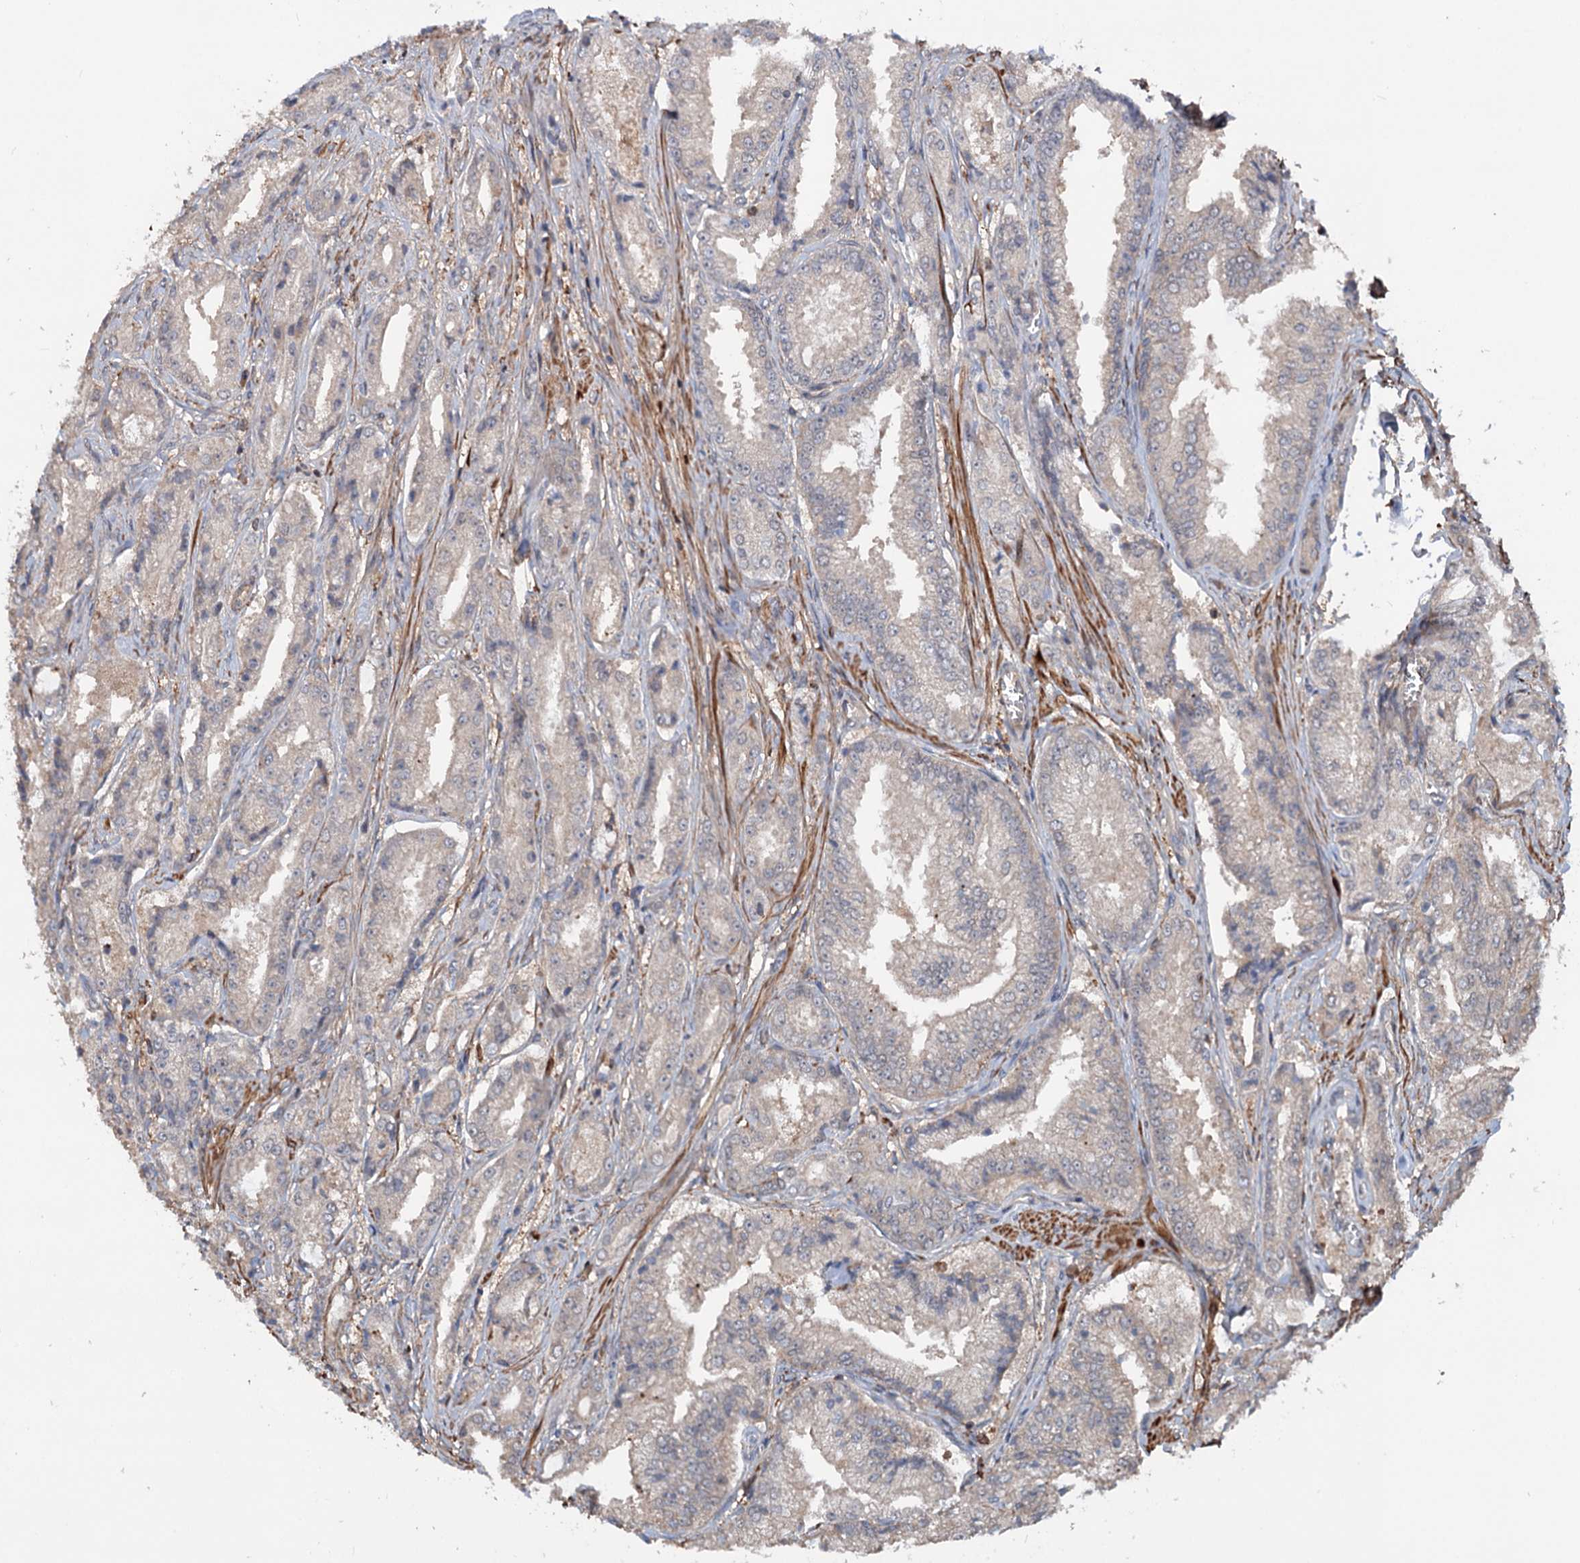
{"staining": {"intensity": "weak", "quantity": "<25%", "location": "cytoplasmic/membranous"}, "tissue": "prostate cancer", "cell_type": "Tumor cells", "image_type": "cancer", "snomed": [{"axis": "morphology", "description": "Adenocarcinoma, High grade"}, {"axis": "topography", "description": "Prostate"}], "caption": "Human prostate cancer stained for a protein using immunohistochemistry exhibits no positivity in tumor cells.", "gene": "GRIP1", "patient": {"sex": "male", "age": 72}}